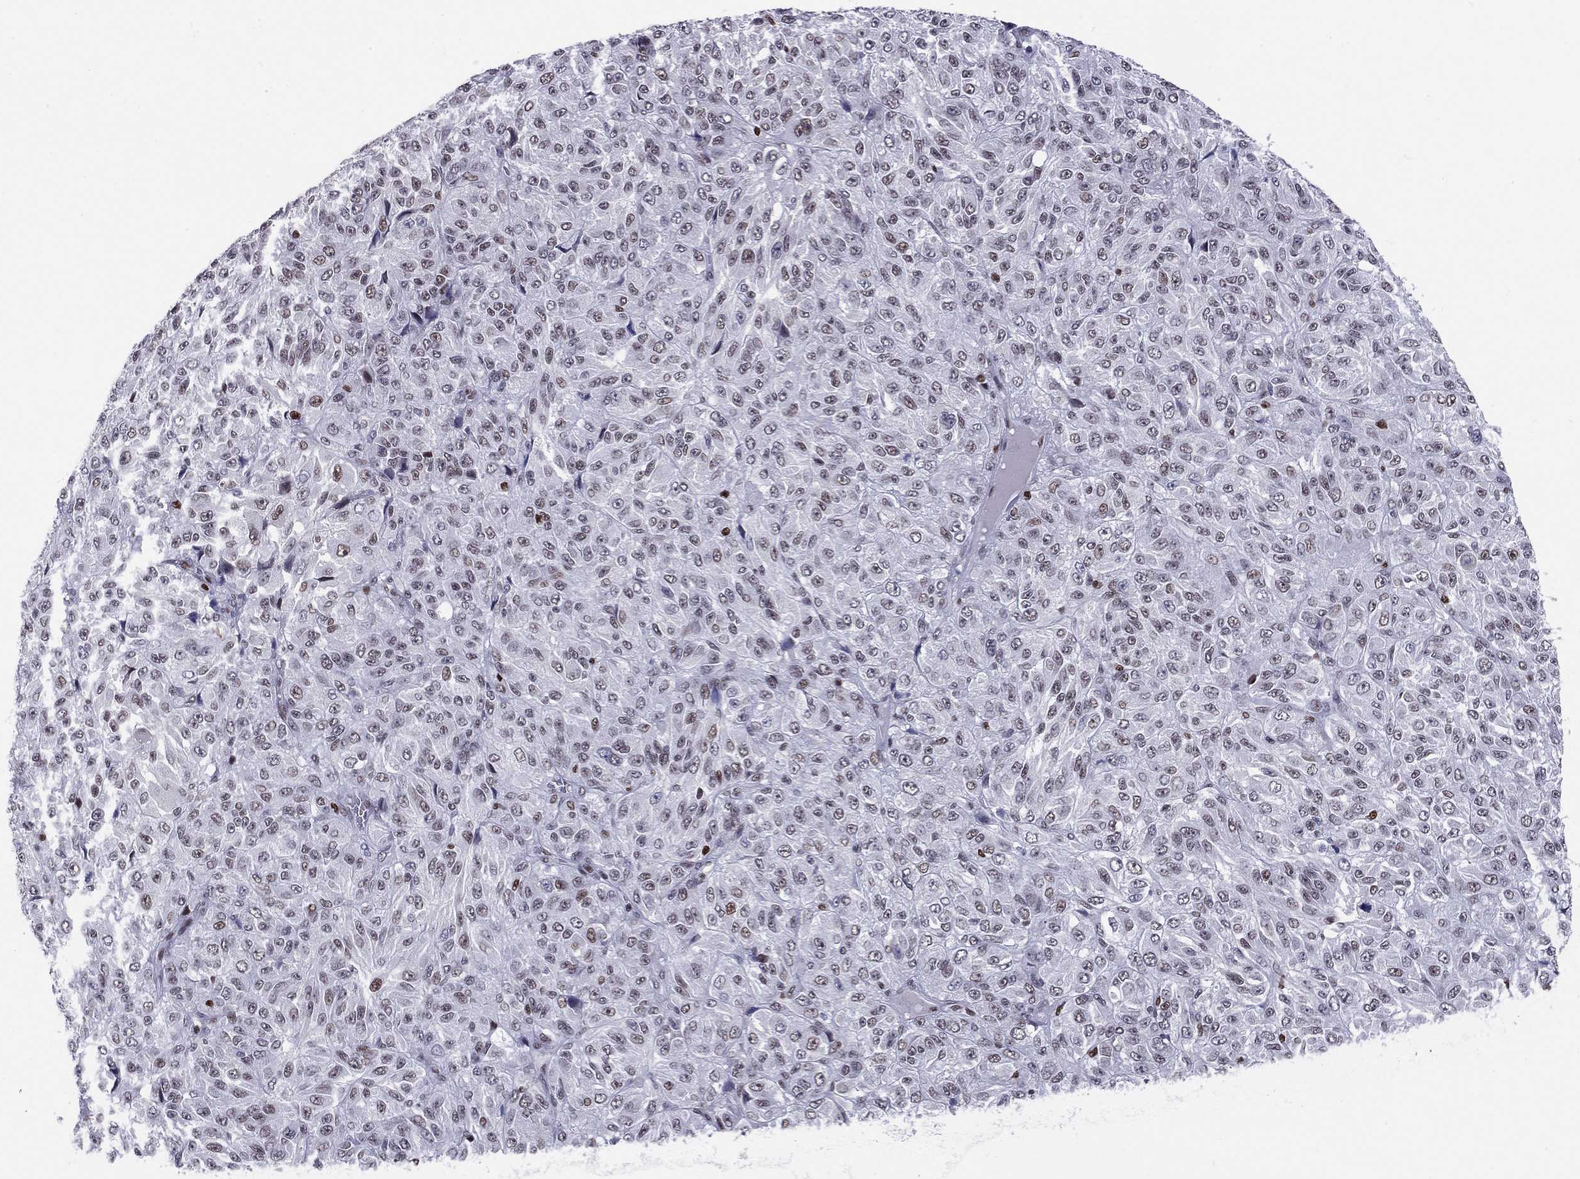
{"staining": {"intensity": "strong", "quantity": "<25%", "location": "nuclear"}, "tissue": "melanoma", "cell_type": "Tumor cells", "image_type": "cancer", "snomed": [{"axis": "morphology", "description": "Malignant melanoma, Metastatic site"}, {"axis": "topography", "description": "Brain"}], "caption": "Human melanoma stained for a protein (brown) reveals strong nuclear positive staining in about <25% of tumor cells.", "gene": "PCGF3", "patient": {"sex": "female", "age": 56}}